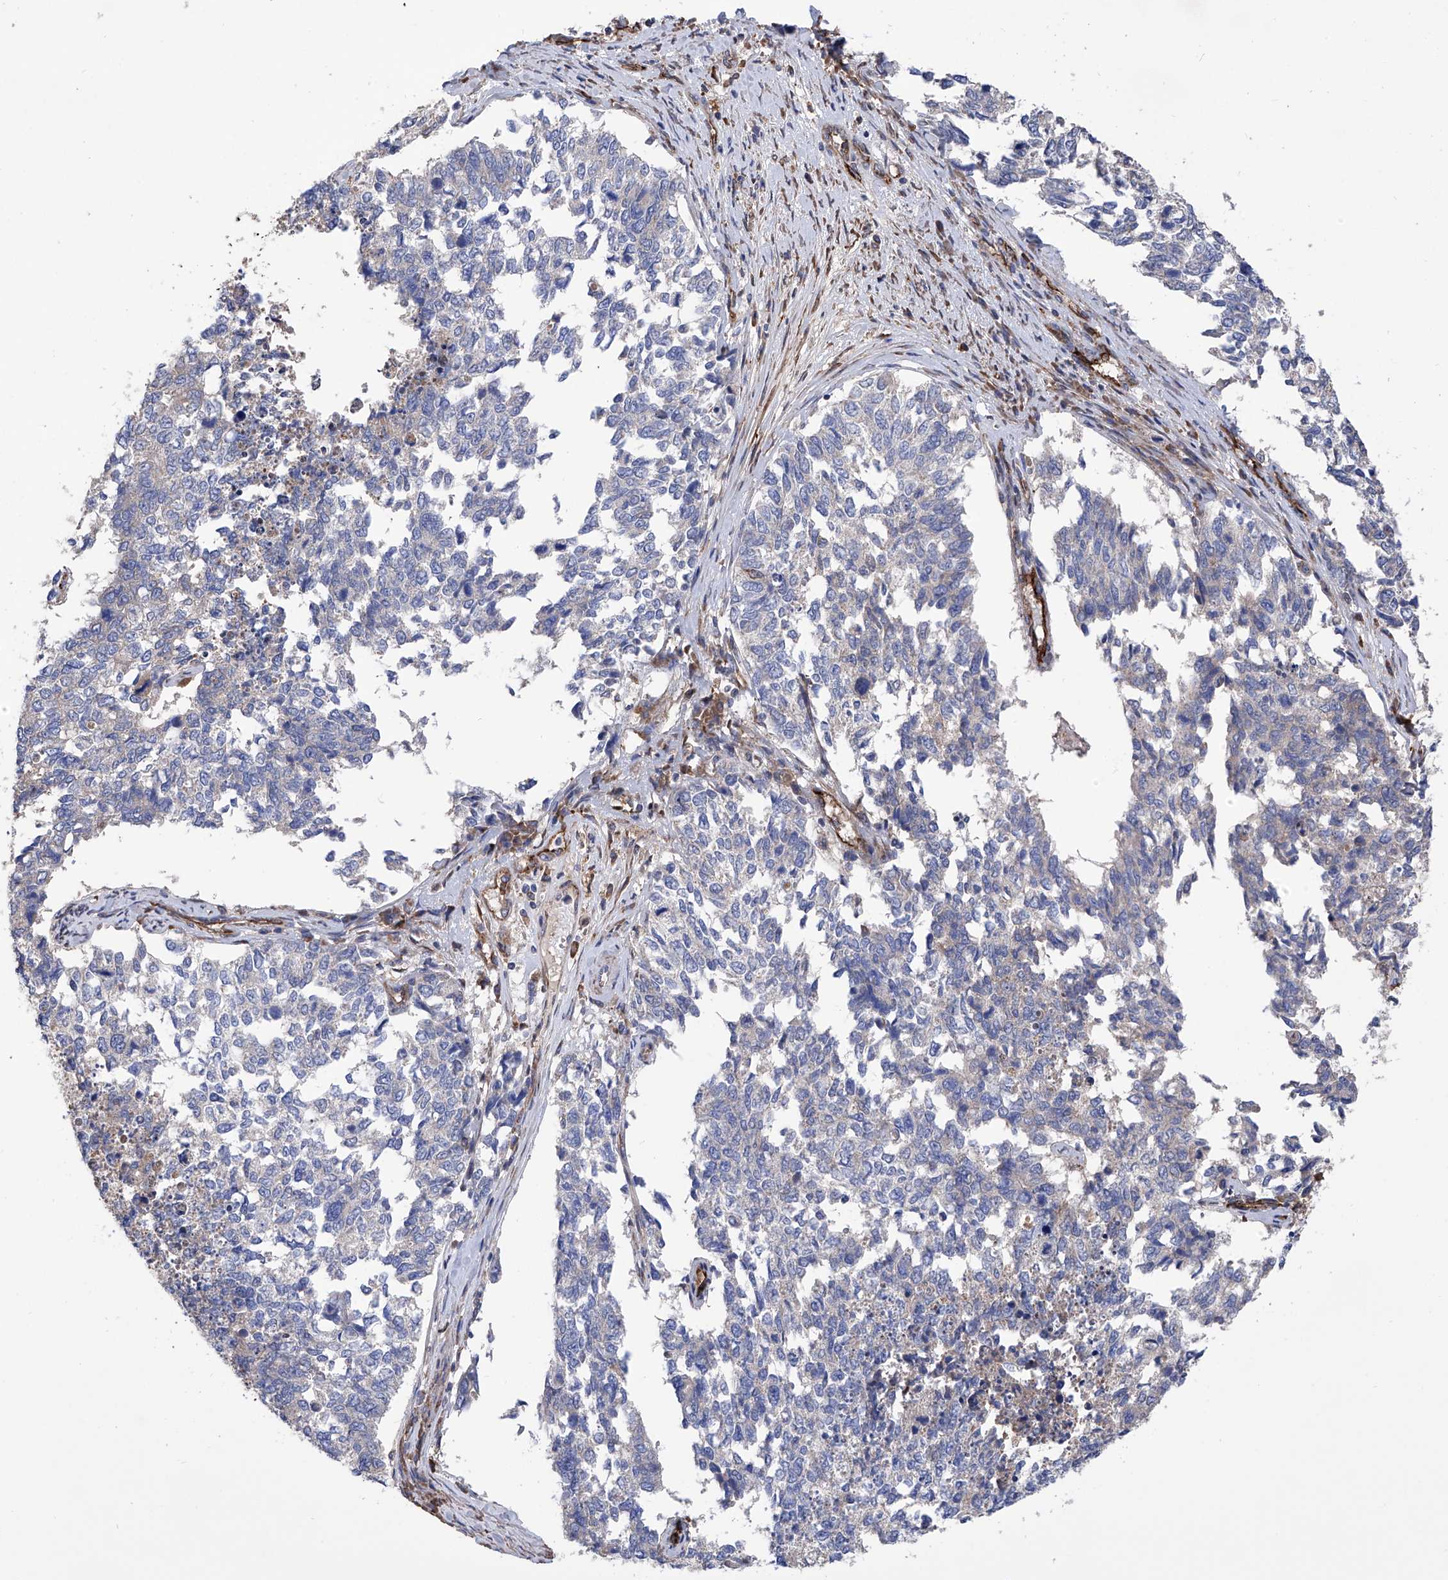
{"staining": {"intensity": "negative", "quantity": "none", "location": "none"}, "tissue": "cervical cancer", "cell_type": "Tumor cells", "image_type": "cancer", "snomed": [{"axis": "morphology", "description": "Squamous cell carcinoma, NOS"}, {"axis": "topography", "description": "Cervix"}], "caption": "High magnification brightfield microscopy of cervical cancer stained with DAB (brown) and counterstained with hematoxylin (blue): tumor cells show no significant staining. (Brightfield microscopy of DAB IHC at high magnification).", "gene": "INPP5B", "patient": {"sex": "female", "age": 63}}